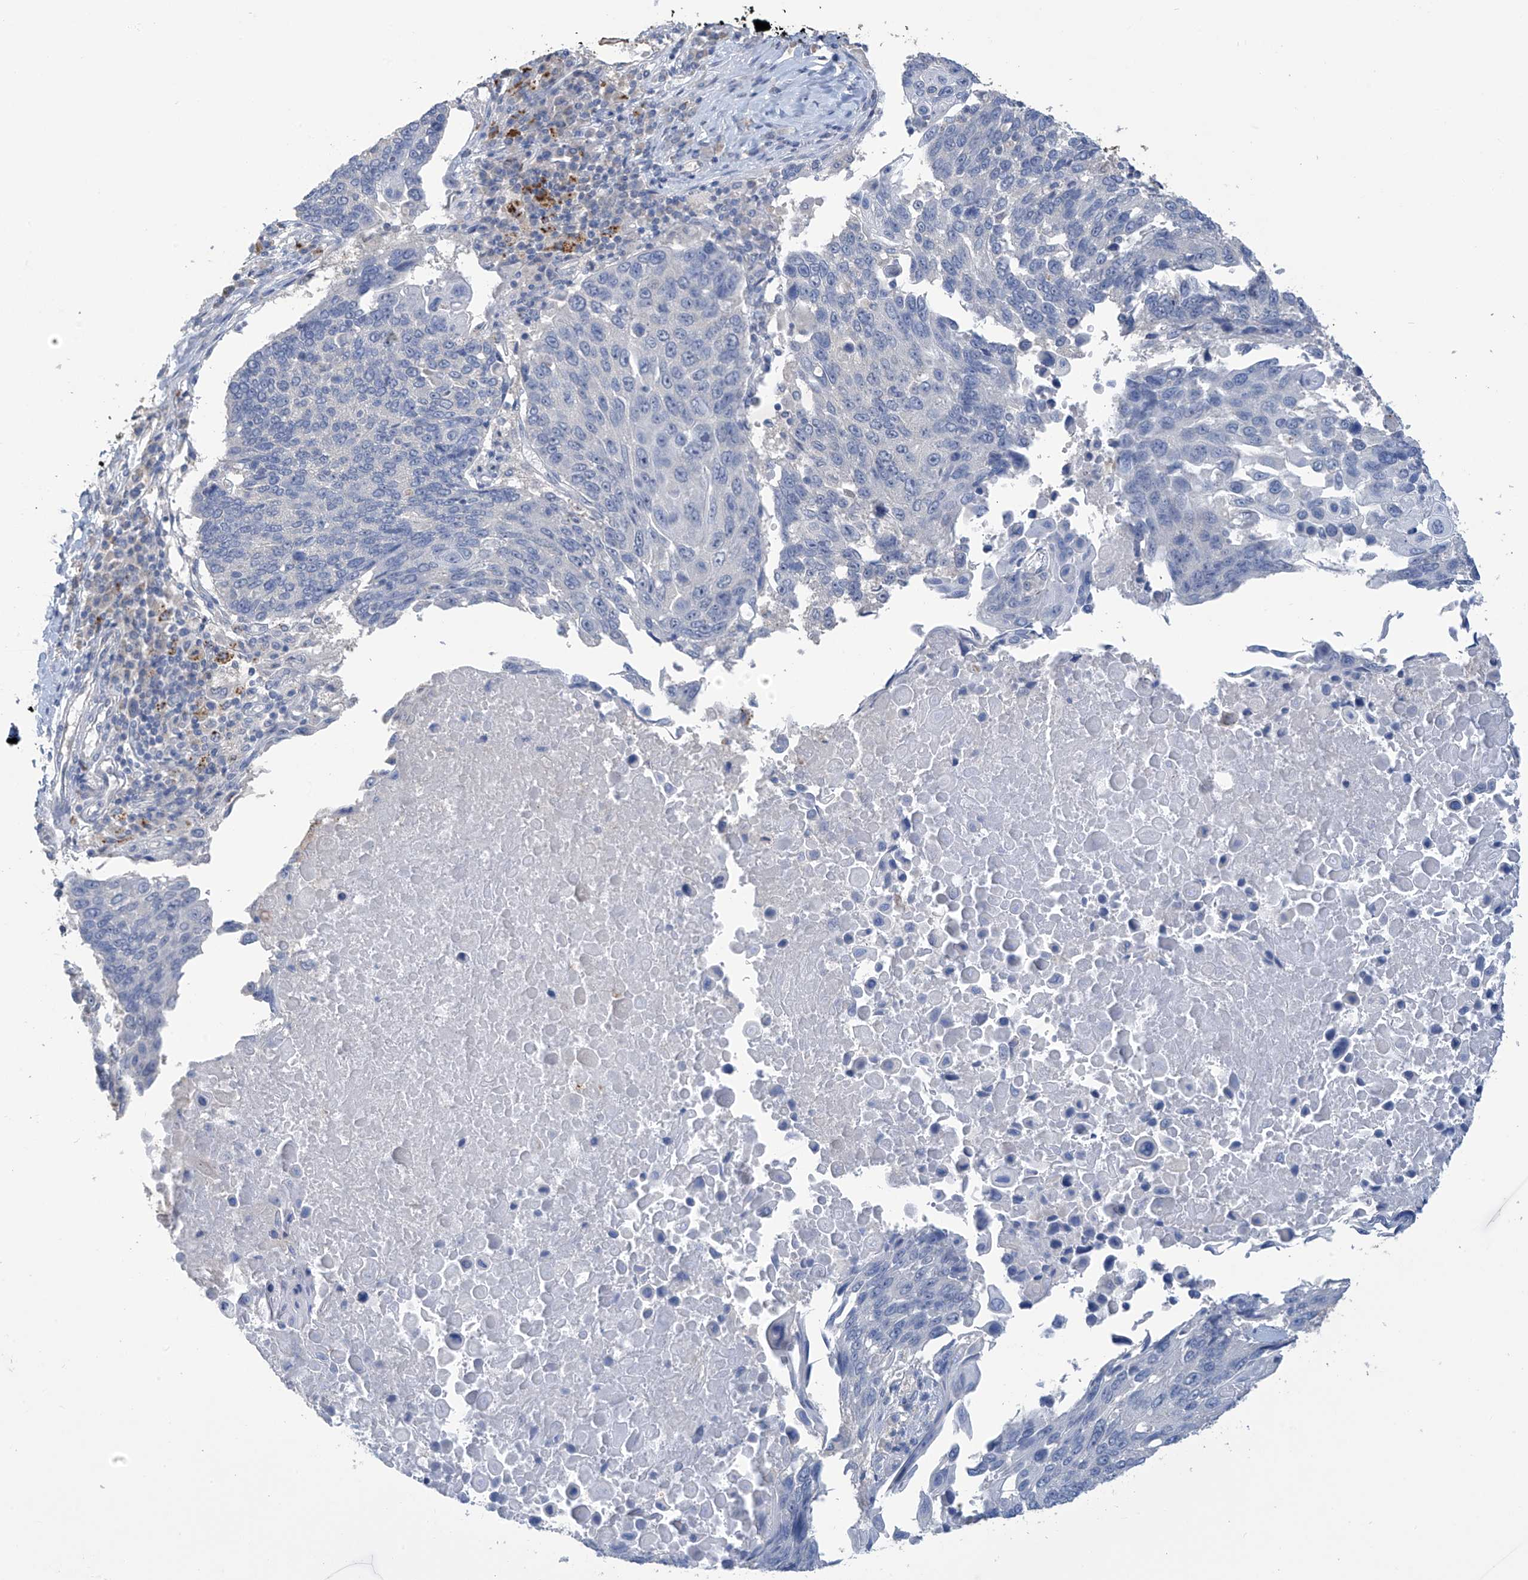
{"staining": {"intensity": "negative", "quantity": "none", "location": "none"}, "tissue": "lung cancer", "cell_type": "Tumor cells", "image_type": "cancer", "snomed": [{"axis": "morphology", "description": "Squamous cell carcinoma, NOS"}, {"axis": "topography", "description": "Lung"}], "caption": "Immunohistochemistry (IHC) histopathology image of neoplastic tissue: human lung cancer stained with DAB (3,3'-diaminobenzidine) shows no significant protein staining in tumor cells.", "gene": "OGT", "patient": {"sex": "male", "age": 66}}